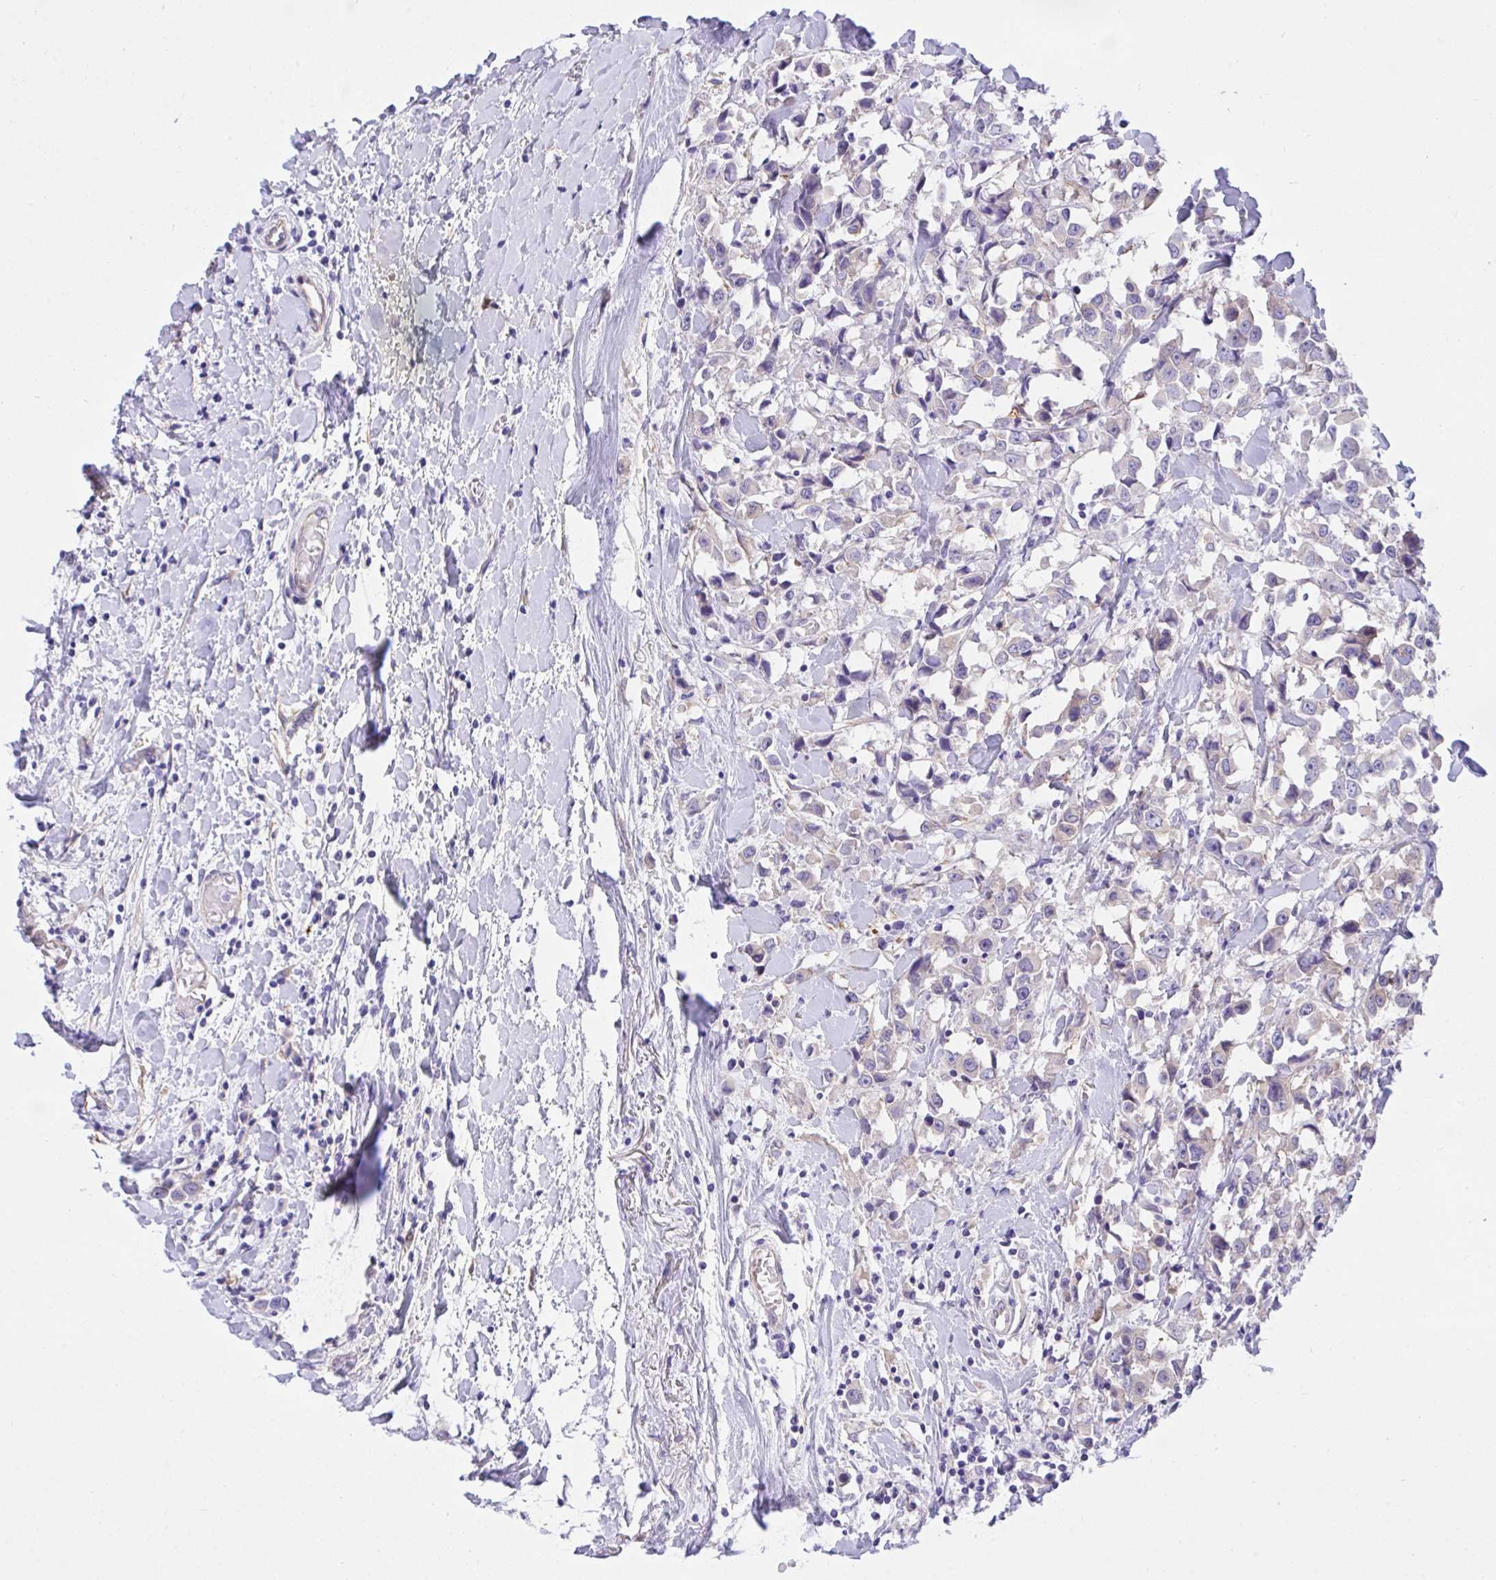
{"staining": {"intensity": "negative", "quantity": "none", "location": "none"}, "tissue": "breast cancer", "cell_type": "Tumor cells", "image_type": "cancer", "snomed": [{"axis": "morphology", "description": "Duct carcinoma"}, {"axis": "topography", "description": "Breast"}], "caption": "IHC micrograph of breast invasive ductal carcinoma stained for a protein (brown), which shows no positivity in tumor cells. (Brightfield microscopy of DAB immunohistochemistry (IHC) at high magnification).", "gene": "TLN2", "patient": {"sex": "female", "age": 61}}